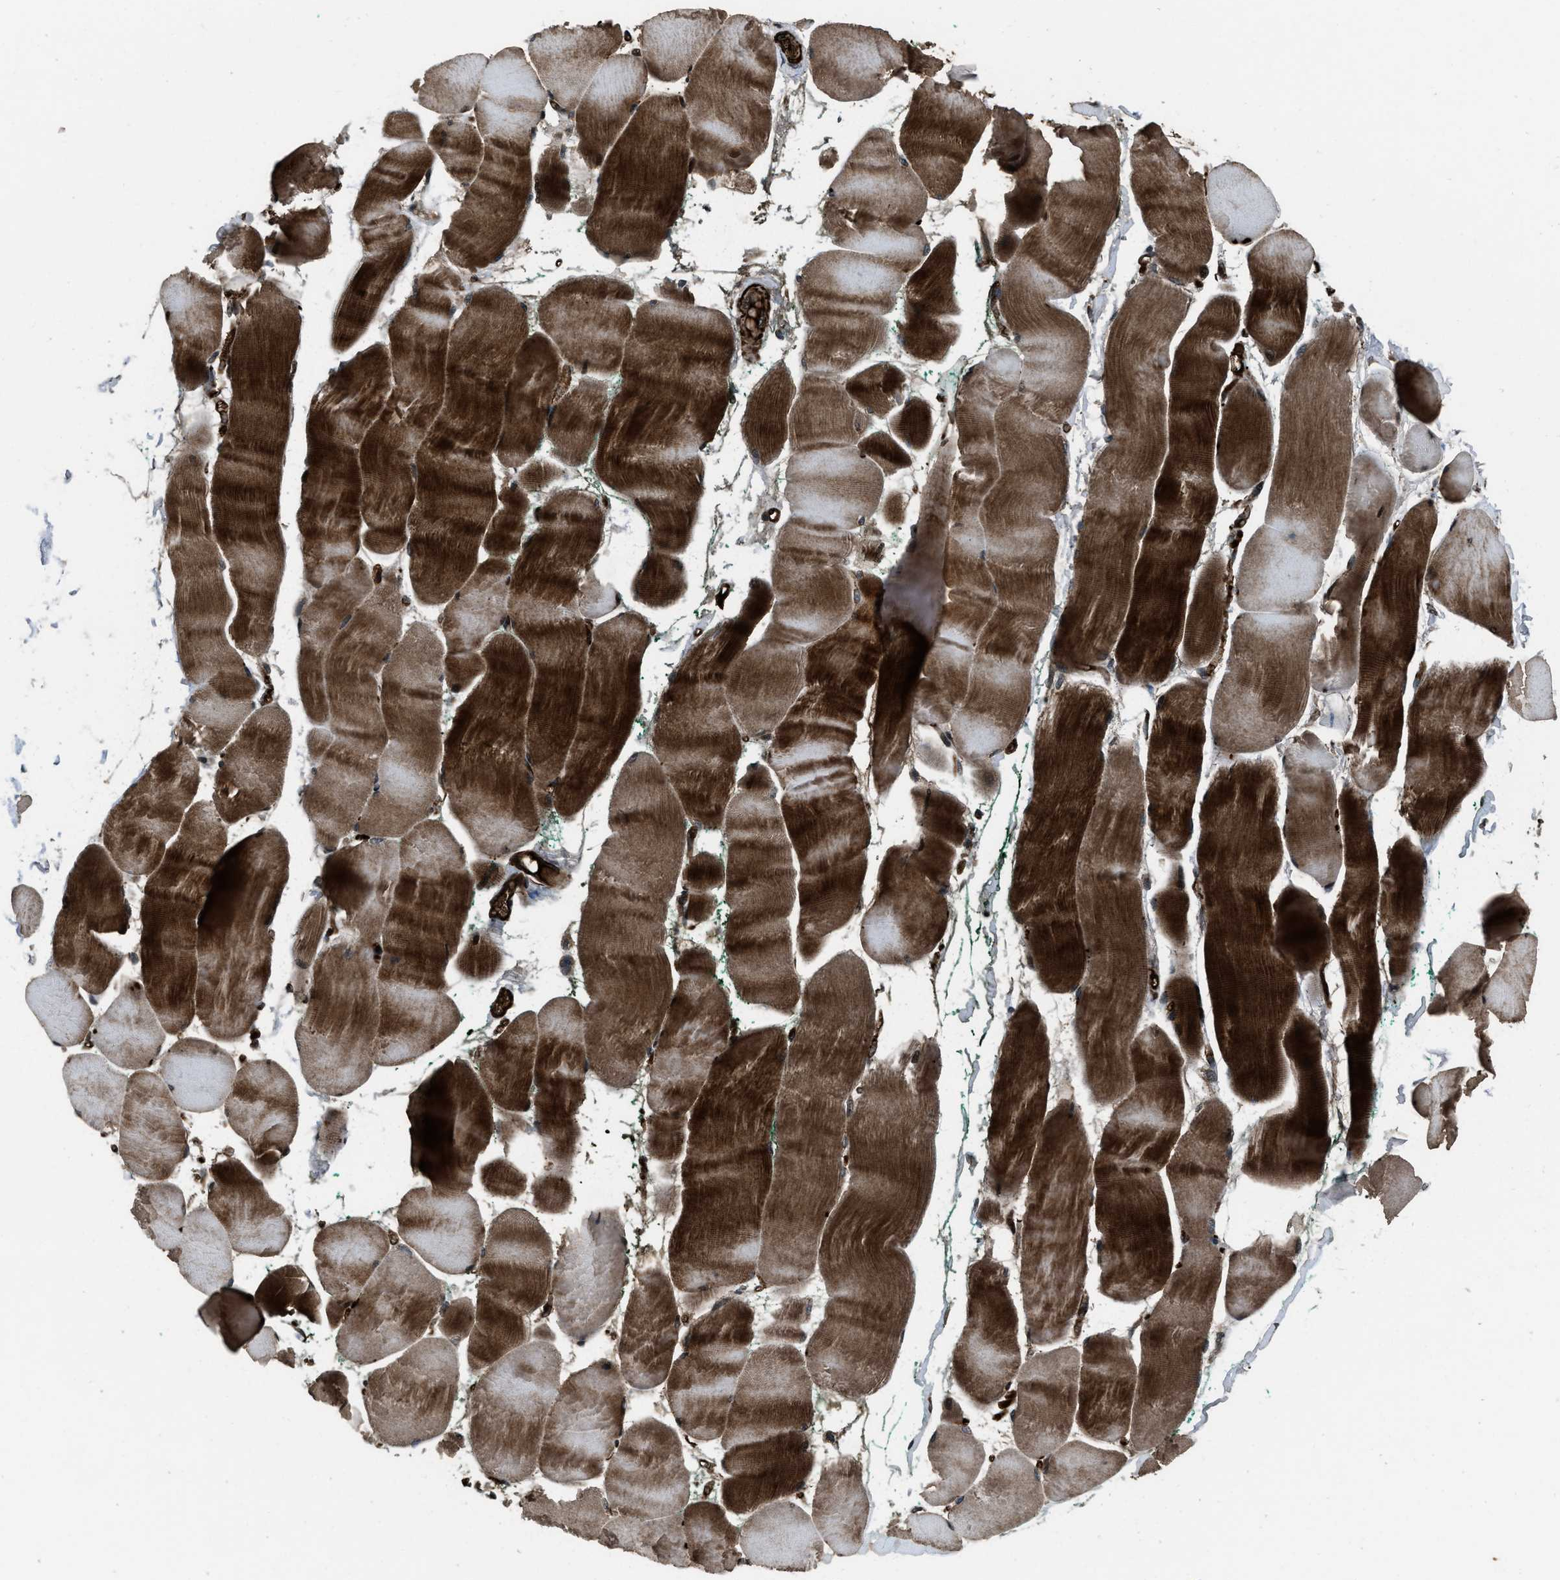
{"staining": {"intensity": "strong", "quantity": ">75%", "location": "cytoplasmic/membranous"}, "tissue": "skeletal muscle", "cell_type": "Myocytes", "image_type": "normal", "snomed": [{"axis": "morphology", "description": "Normal tissue, NOS"}, {"axis": "morphology", "description": "Squamous cell carcinoma, NOS"}, {"axis": "topography", "description": "Skeletal muscle"}], "caption": "IHC image of unremarkable skeletal muscle stained for a protein (brown), which demonstrates high levels of strong cytoplasmic/membranous positivity in approximately >75% of myocytes.", "gene": "IRAK4", "patient": {"sex": "male", "age": 51}}